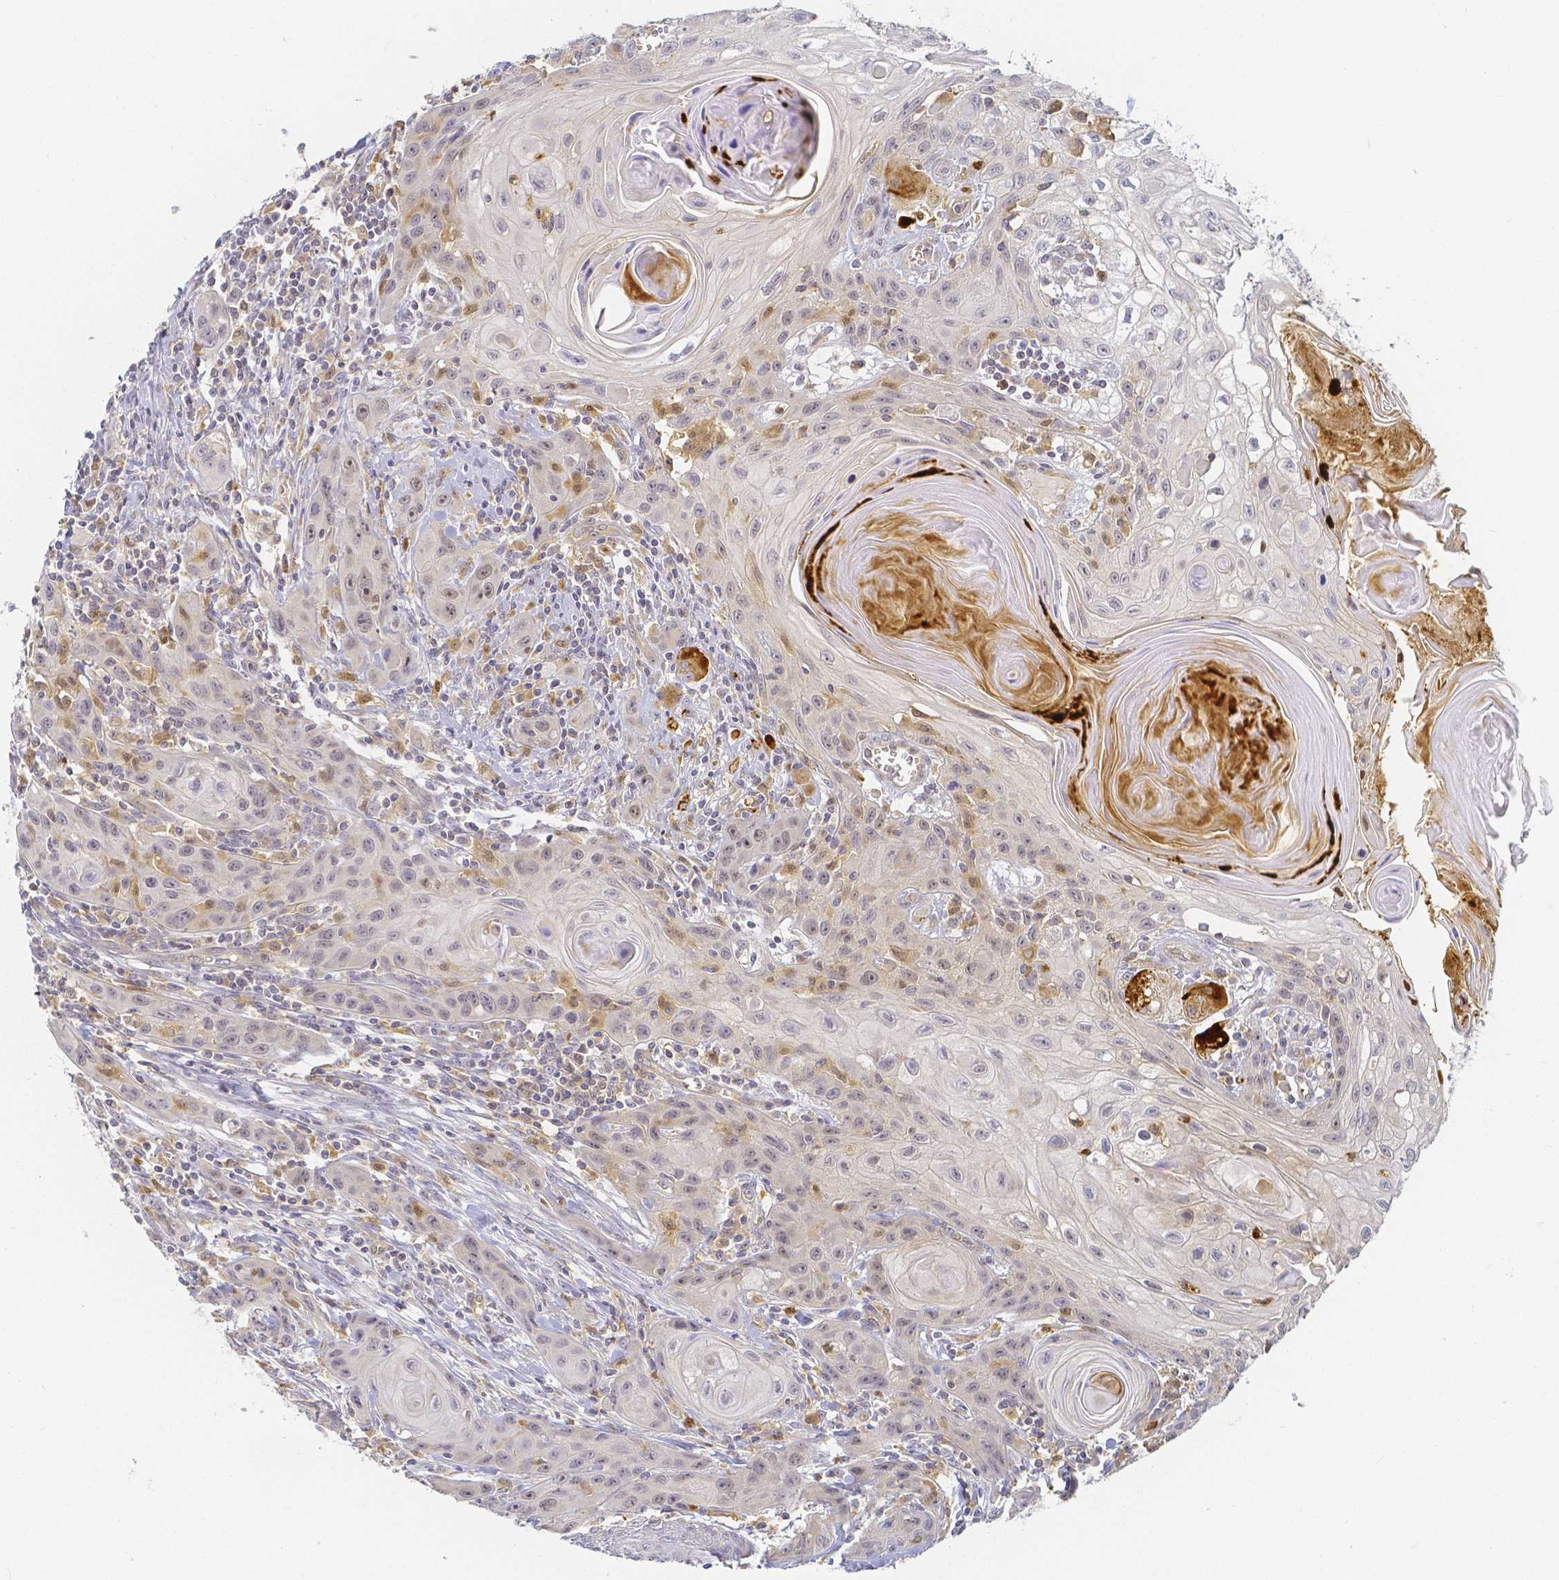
{"staining": {"intensity": "negative", "quantity": "none", "location": "none"}, "tissue": "head and neck cancer", "cell_type": "Tumor cells", "image_type": "cancer", "snomed": [{"axis": "morphology", "description": "Squamous cell carcinoma, NOS"}, {"axis": "topography", "description": "Oral tissue"}, {"axis": "topography", "description": "Head-Neck"}], "caption": "Human head and neck squamous cell carcinoma stained for a protein using IHC displays no positivity in tumor cells.", "gene": "KCNH1", "patient": {"sex": "male", "age": 58}}